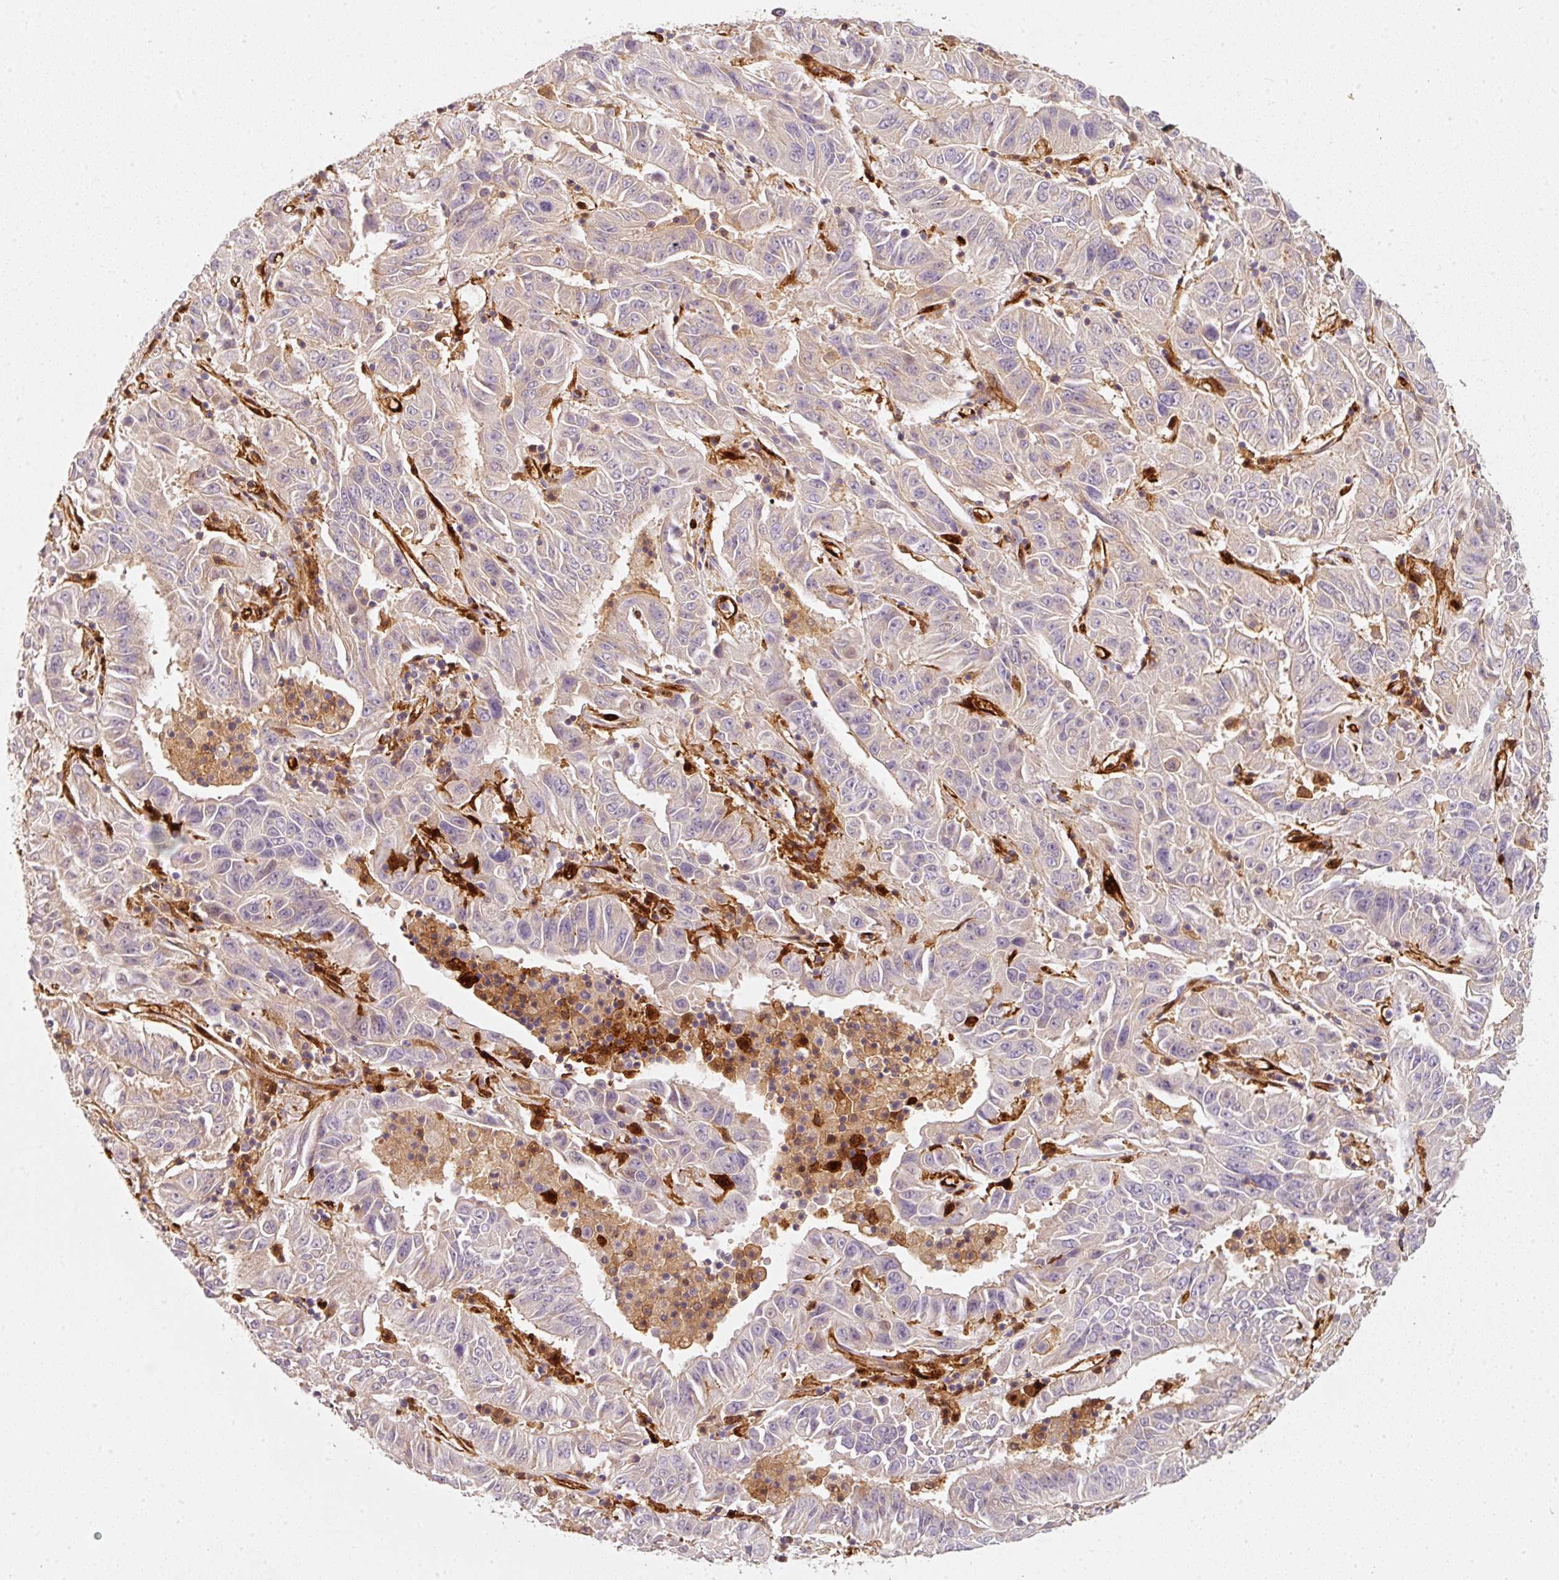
{"staining": {"intensity": "weak", "quantity": "<25%", "location": "cytoplasmic/membranous"}, "tissue": "pancreatic cancer", "cell_type": "Tumor cells", "image_type": "cancer", "snomed": [{"axis": "morphology", "description": "Adenocarcinoma, NOS"}, {"axis": "topography", "description": "Pancreas"}], "caption": "Immunohistochemistry image of human adenocarcinoma (pancreatic) stained for a protein (brown), which demonstrates no expression in tumor cells. (Brightfield microscopy of DAB (3,3'-diaminobenzidine) immunohistochemistry at high magnification).", "gene": "IQGAP2", "patient": {"sex": "male", "age": 63}}